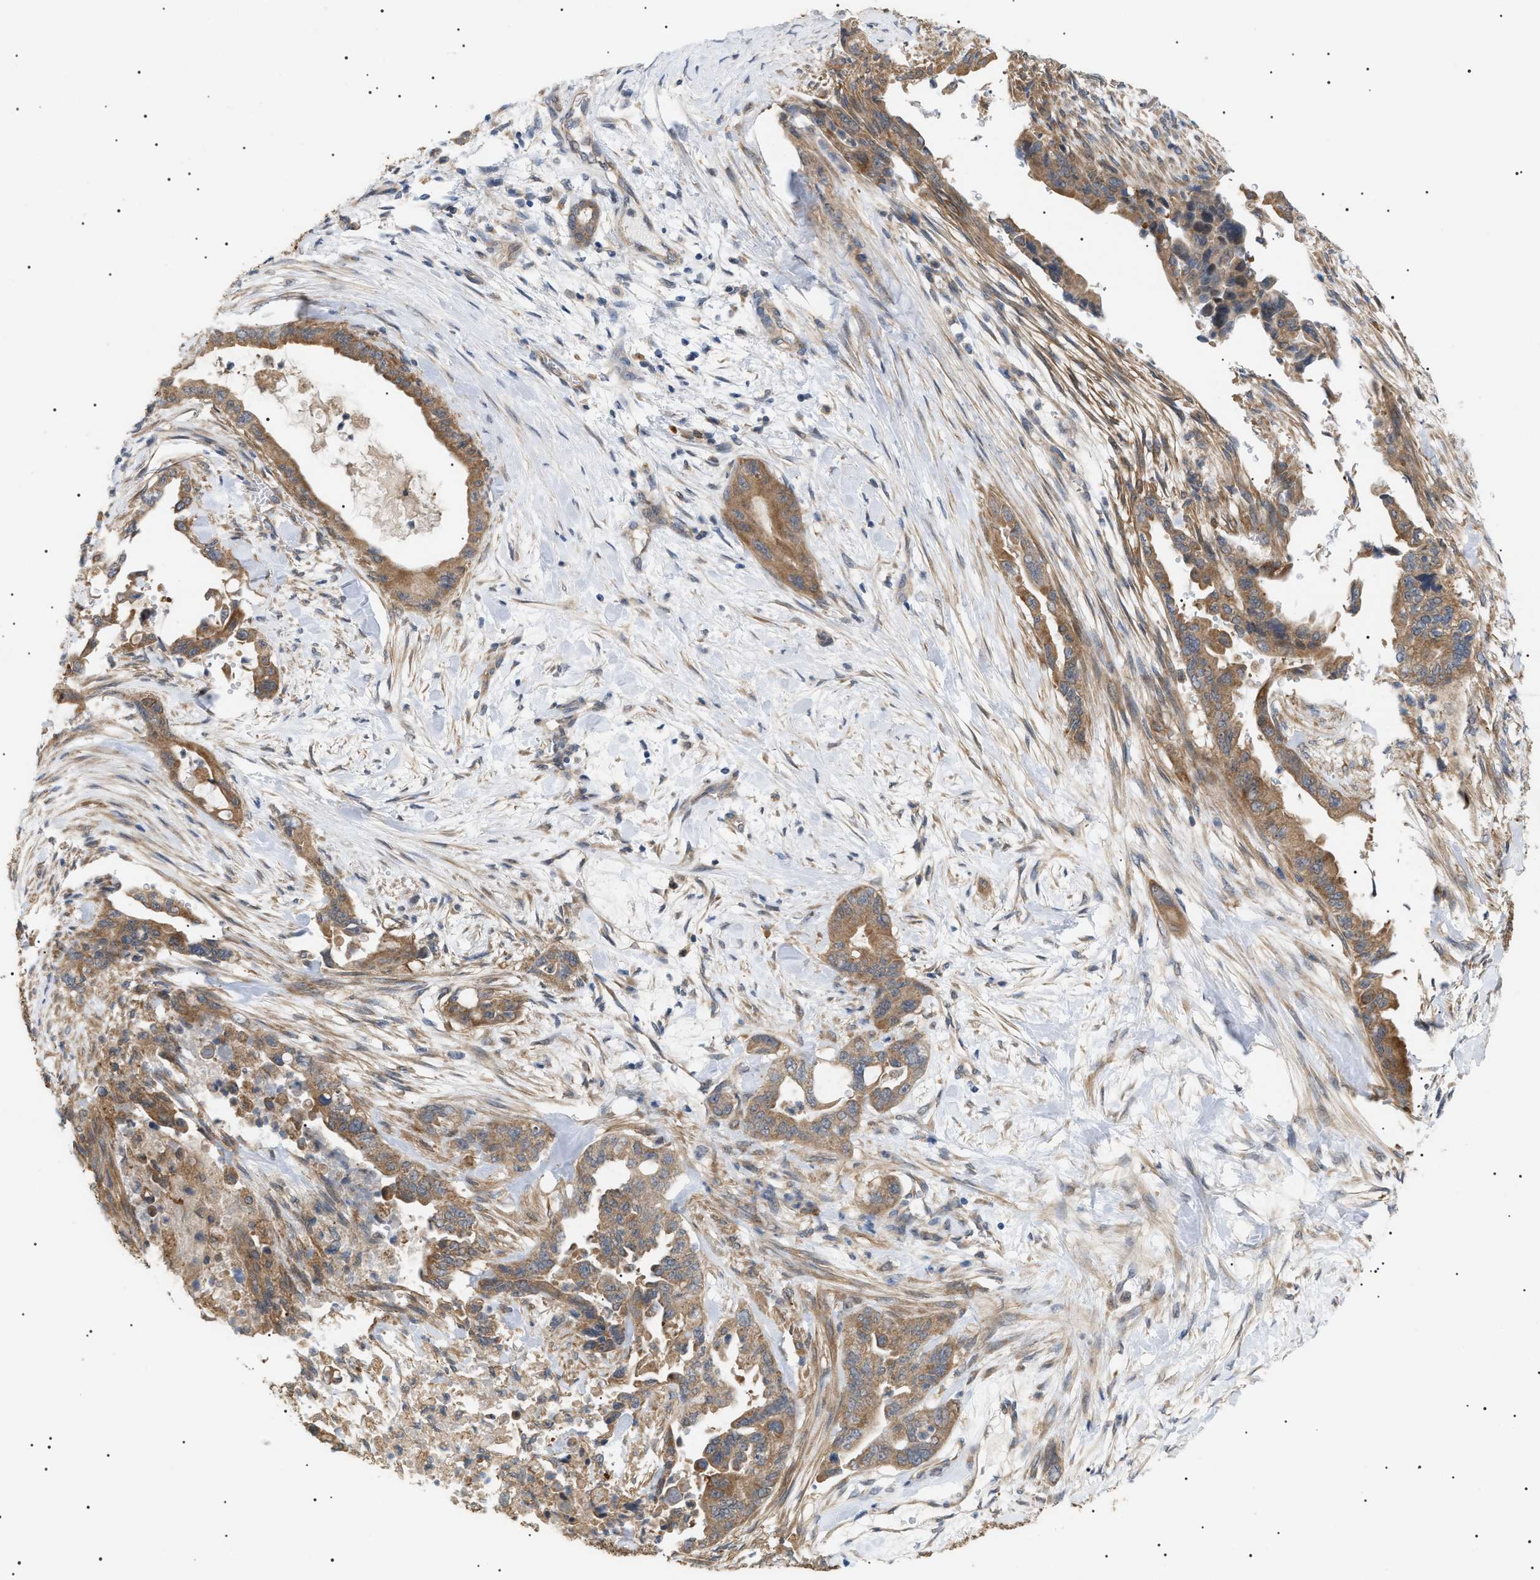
{"staining": {"intensity": "moderate", "quantity": ">75%", "location": "cytoplasmic/membranous"}, "tissue": "pancreatic cancer", "cell_type": "Tumor cells", "image_type": "cancer", "snomed": [{"axis": "morphology", "description": "Adenocarcinoma, NOS"}, {"axis": "topography", "description": "Pancreas"}], "caption": "Pancreatic cancer stained with immunohistochemistry (IHC) demonstrates moderate cytoplasmic/membranous expression in about >75% of tumor cells. (DAB (3,3'-diaminobenzidine) IHC, brown staining for protein, blue staining for nuclei).", "gene": "IRS2", "patient": {"sex": "male", "age": 70}}